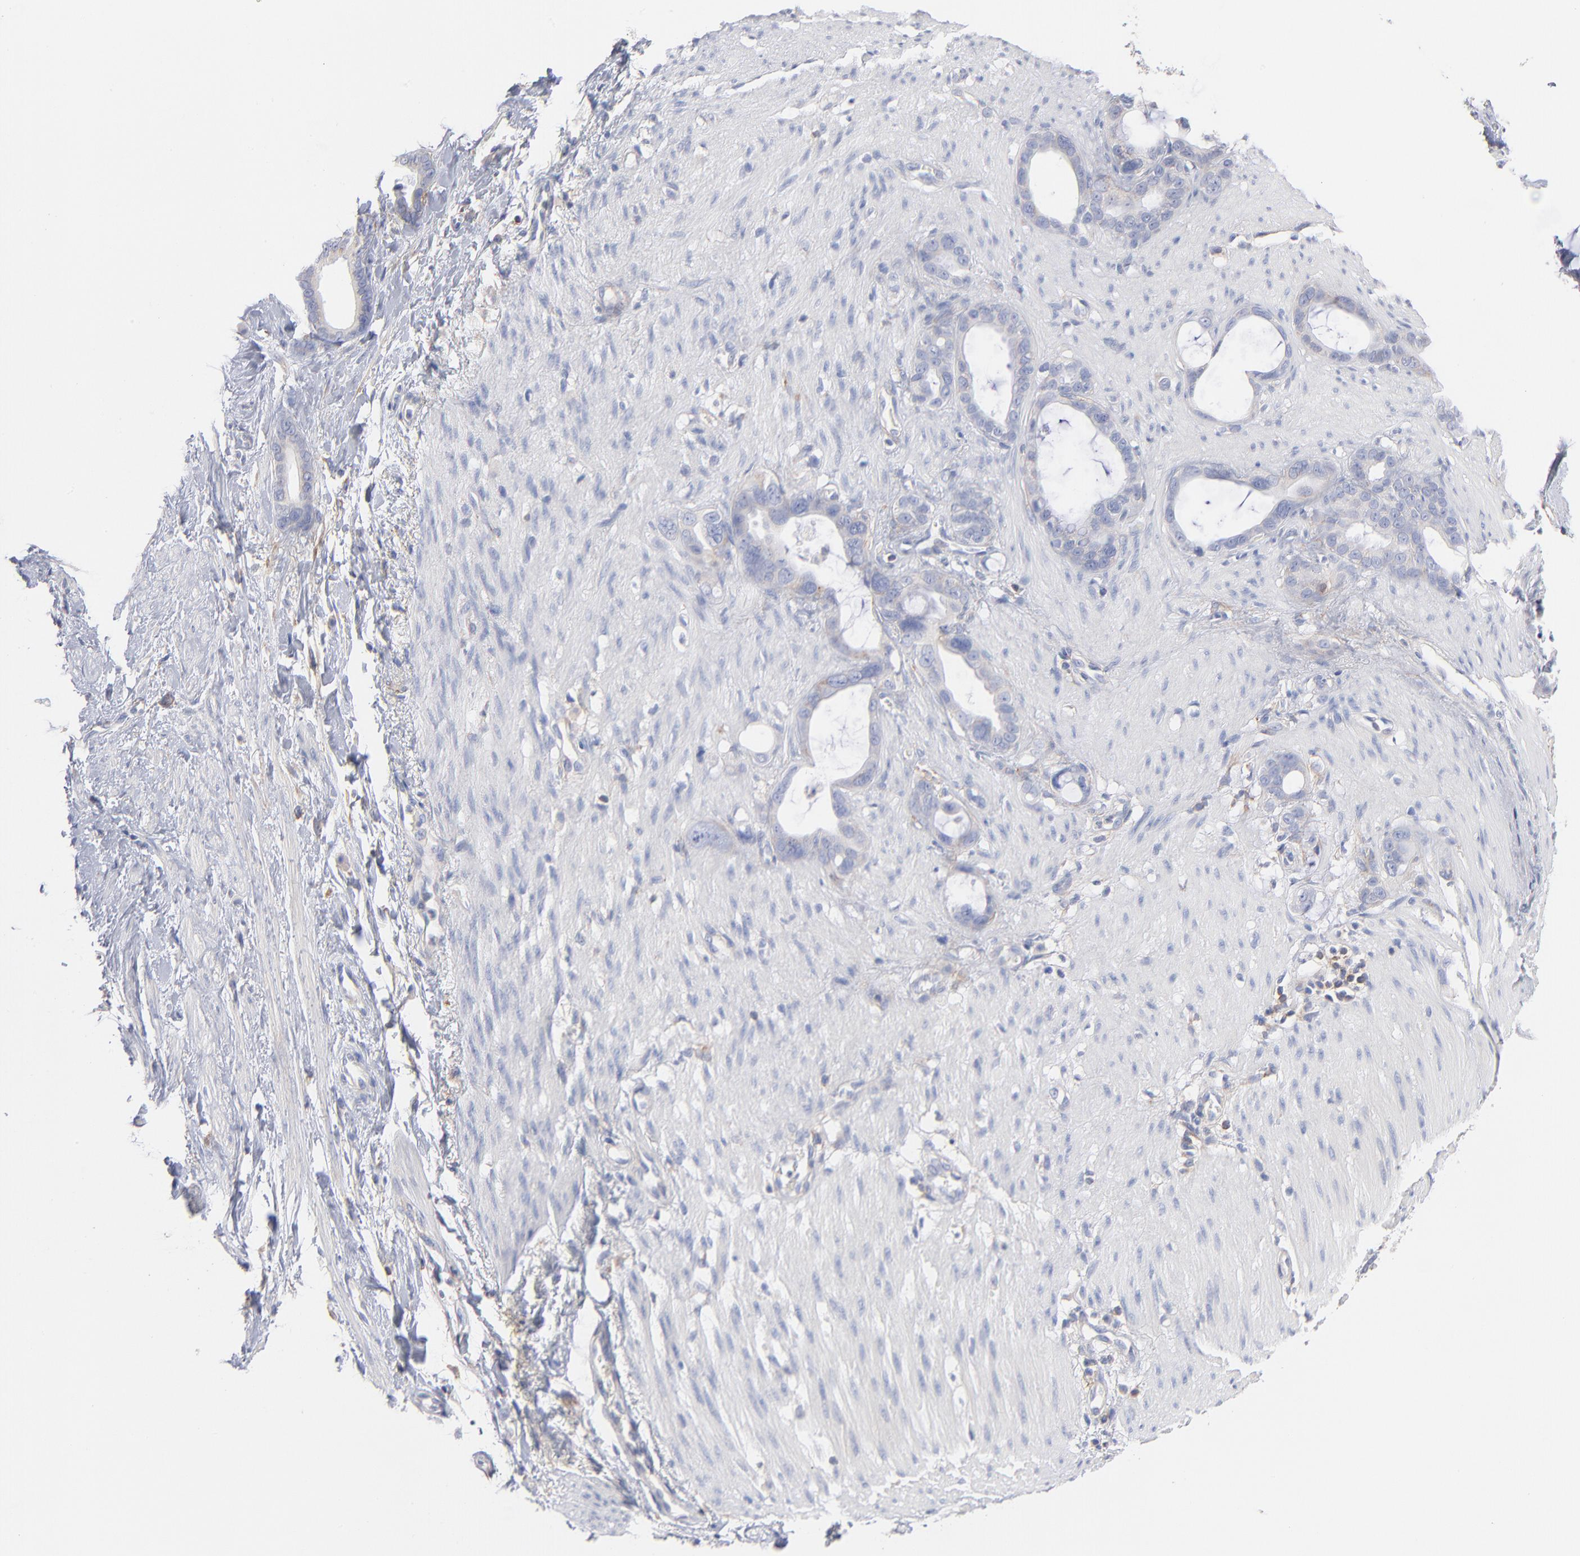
{"staining": {"intensity": "negative", "quantity": "none", "location": "none"}, "tissue": "stomach cancer", "cell_type": "Tumor cells", "image_type": "cancer", "snomed": [{"axis": "morphology", "description": "Adenocarcinoma, NOS"}, {"axis": "topography", "description": "Stomach"}], "caption": "Human stomach adenocarcinoma stained for a protein using immunohistochemistry displays no staining in tumor cells.", "gene": "SEPTIN6", "patient": {"sex": "female", "age": 75}}